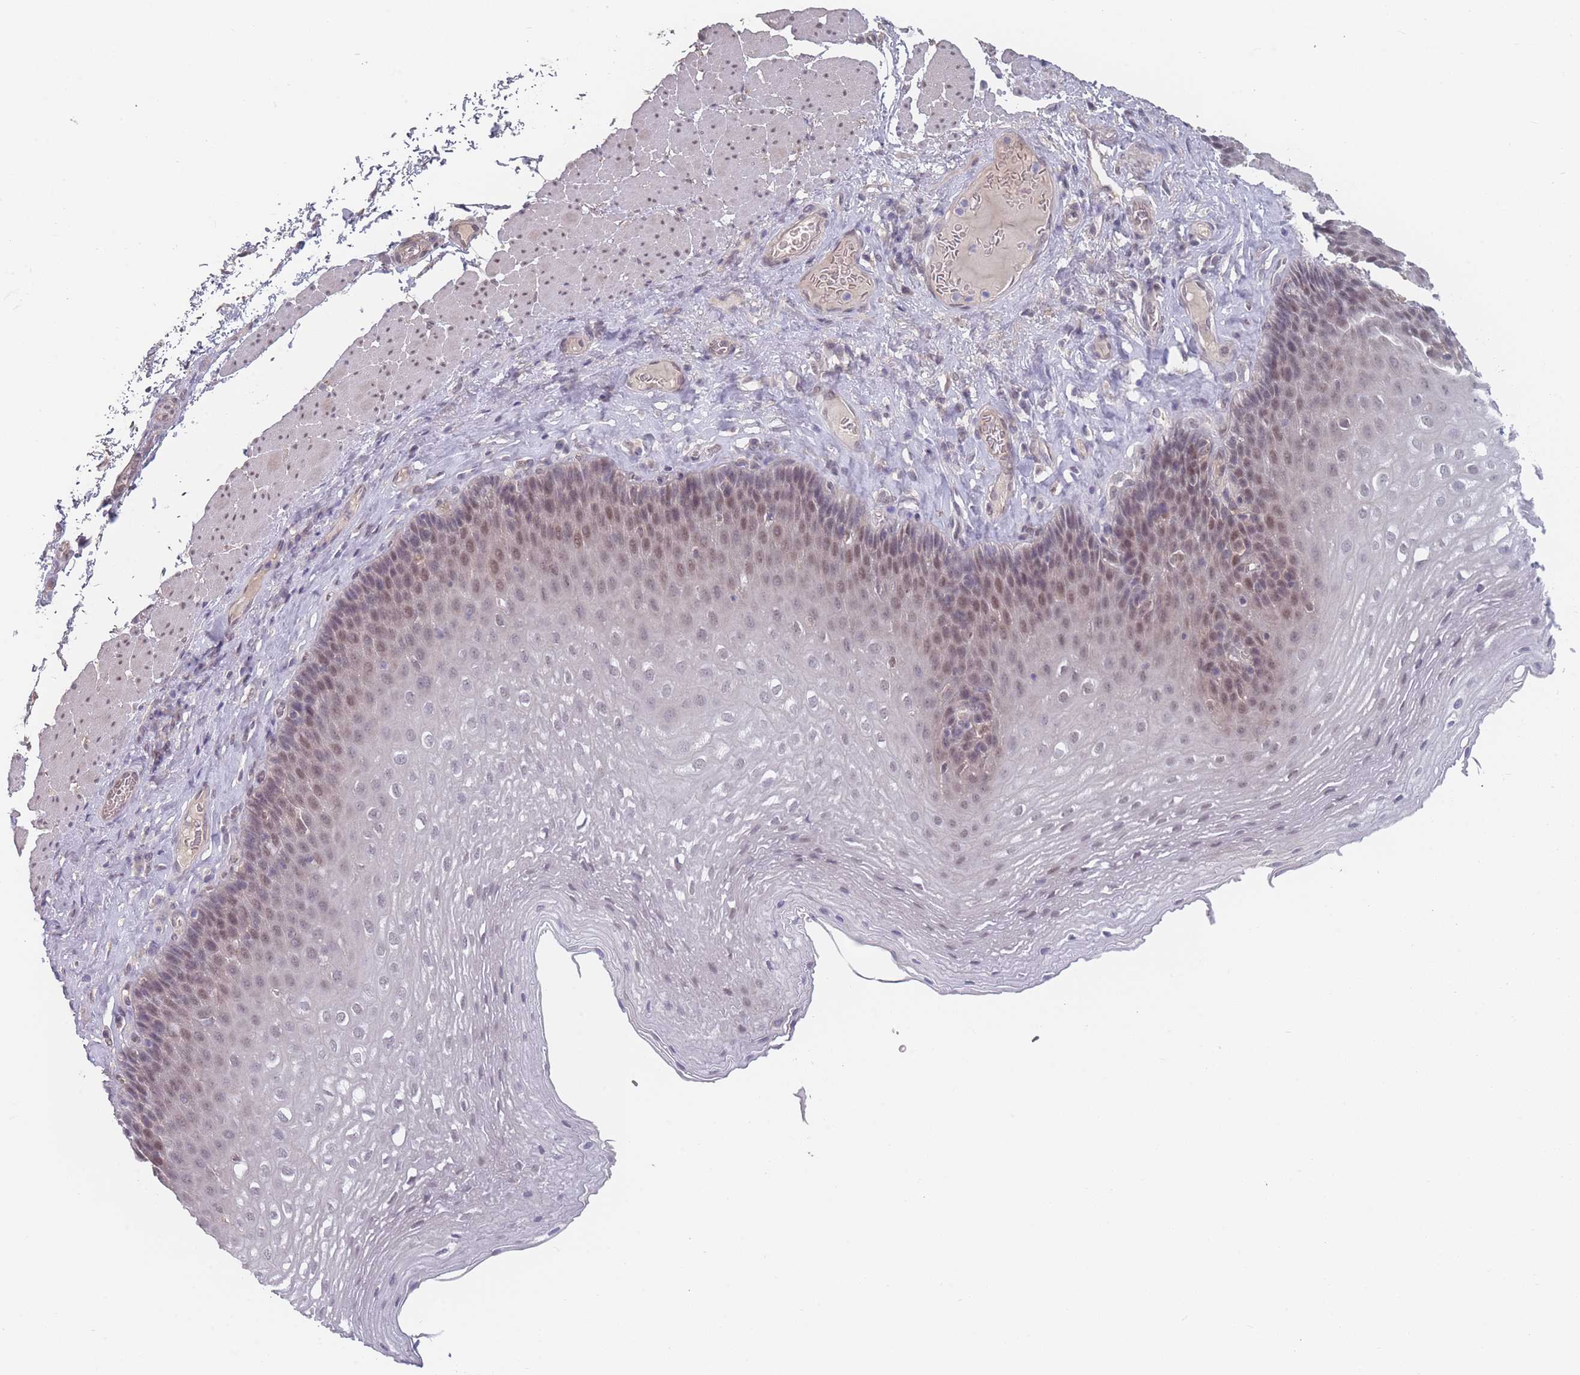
{"staining": {"intensity": "weak", "quantity": "<25%", "location": "nuclear"}, "tissue": "esophagus", "cell_type": "Squamous epithelial cells", "image_type": "normal", "snomed": [{"axis": "morphology", "description": "Normal tissue, NOS"}, {"axis": "topography", "description": "Esophagus"}], "caption": "Immunohistochemistry micrograph of unremarkable esophagus stained for a protein (brown), which reveals no staining in squamous epithelial cells.", "gene": "ANKRD10", "patient": {"sex": "female", "age": 66}}